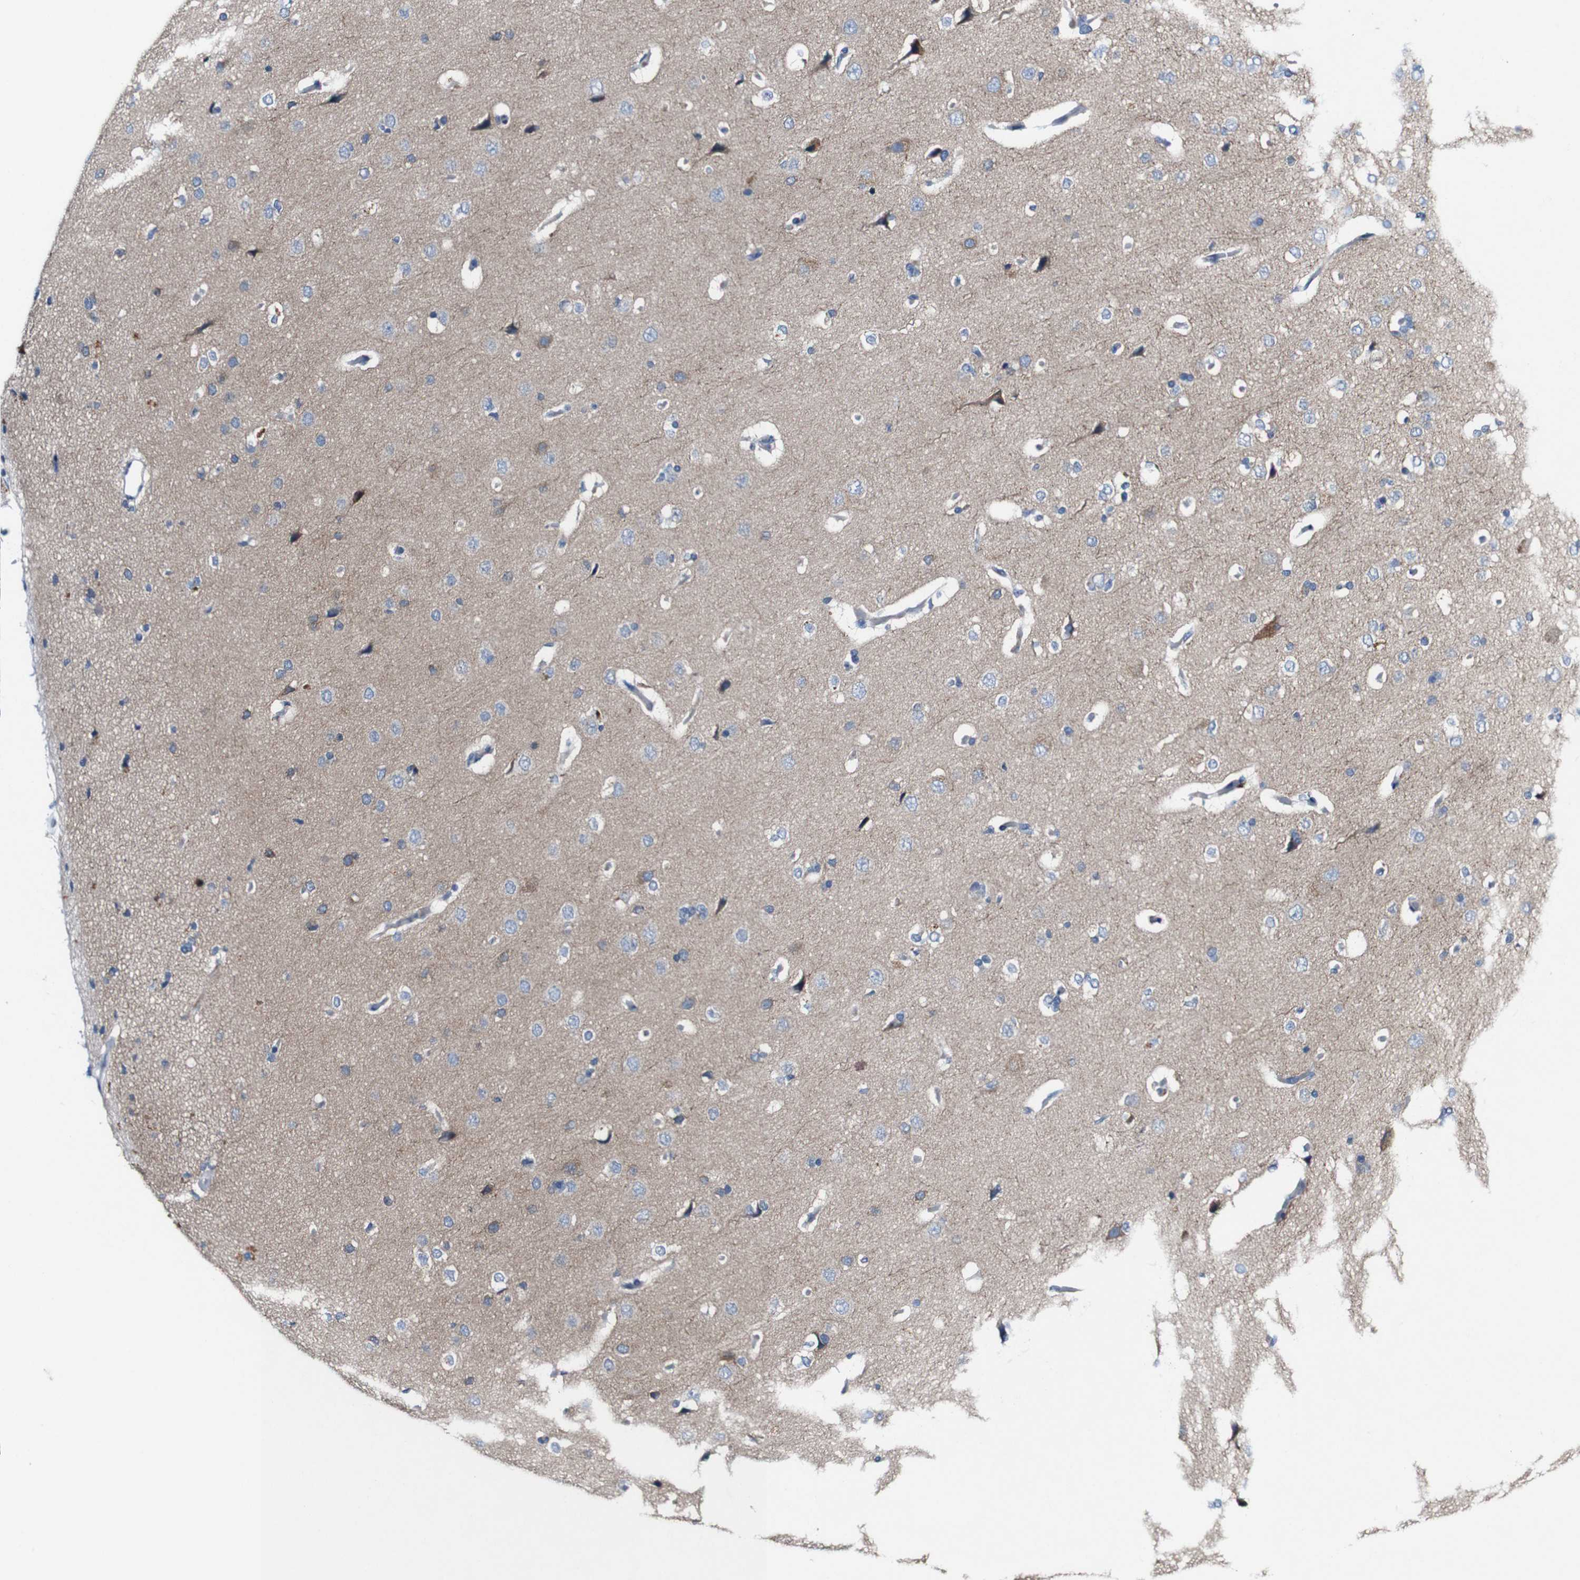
{"staining": {"intensity": "negative", "quantity": "none", "location": "none"}, "tissue": "cerebral cortex", "cell_type": "Endothelial cells", "image_type": "normal", "snomed": [{"axis": "morphology", "description": "Normal tissue, NOS"}, {"axis": "topography", "description": "Cerebral cortex"}], "caption": "High power microscopy image of an immunohistochemistry micrograph of unremarkable cerebral cortex, revealing no significant positivity in endothelial cells.", "gene": "GRAMD1A", "patient": {"sex": "male", "age": 62}}